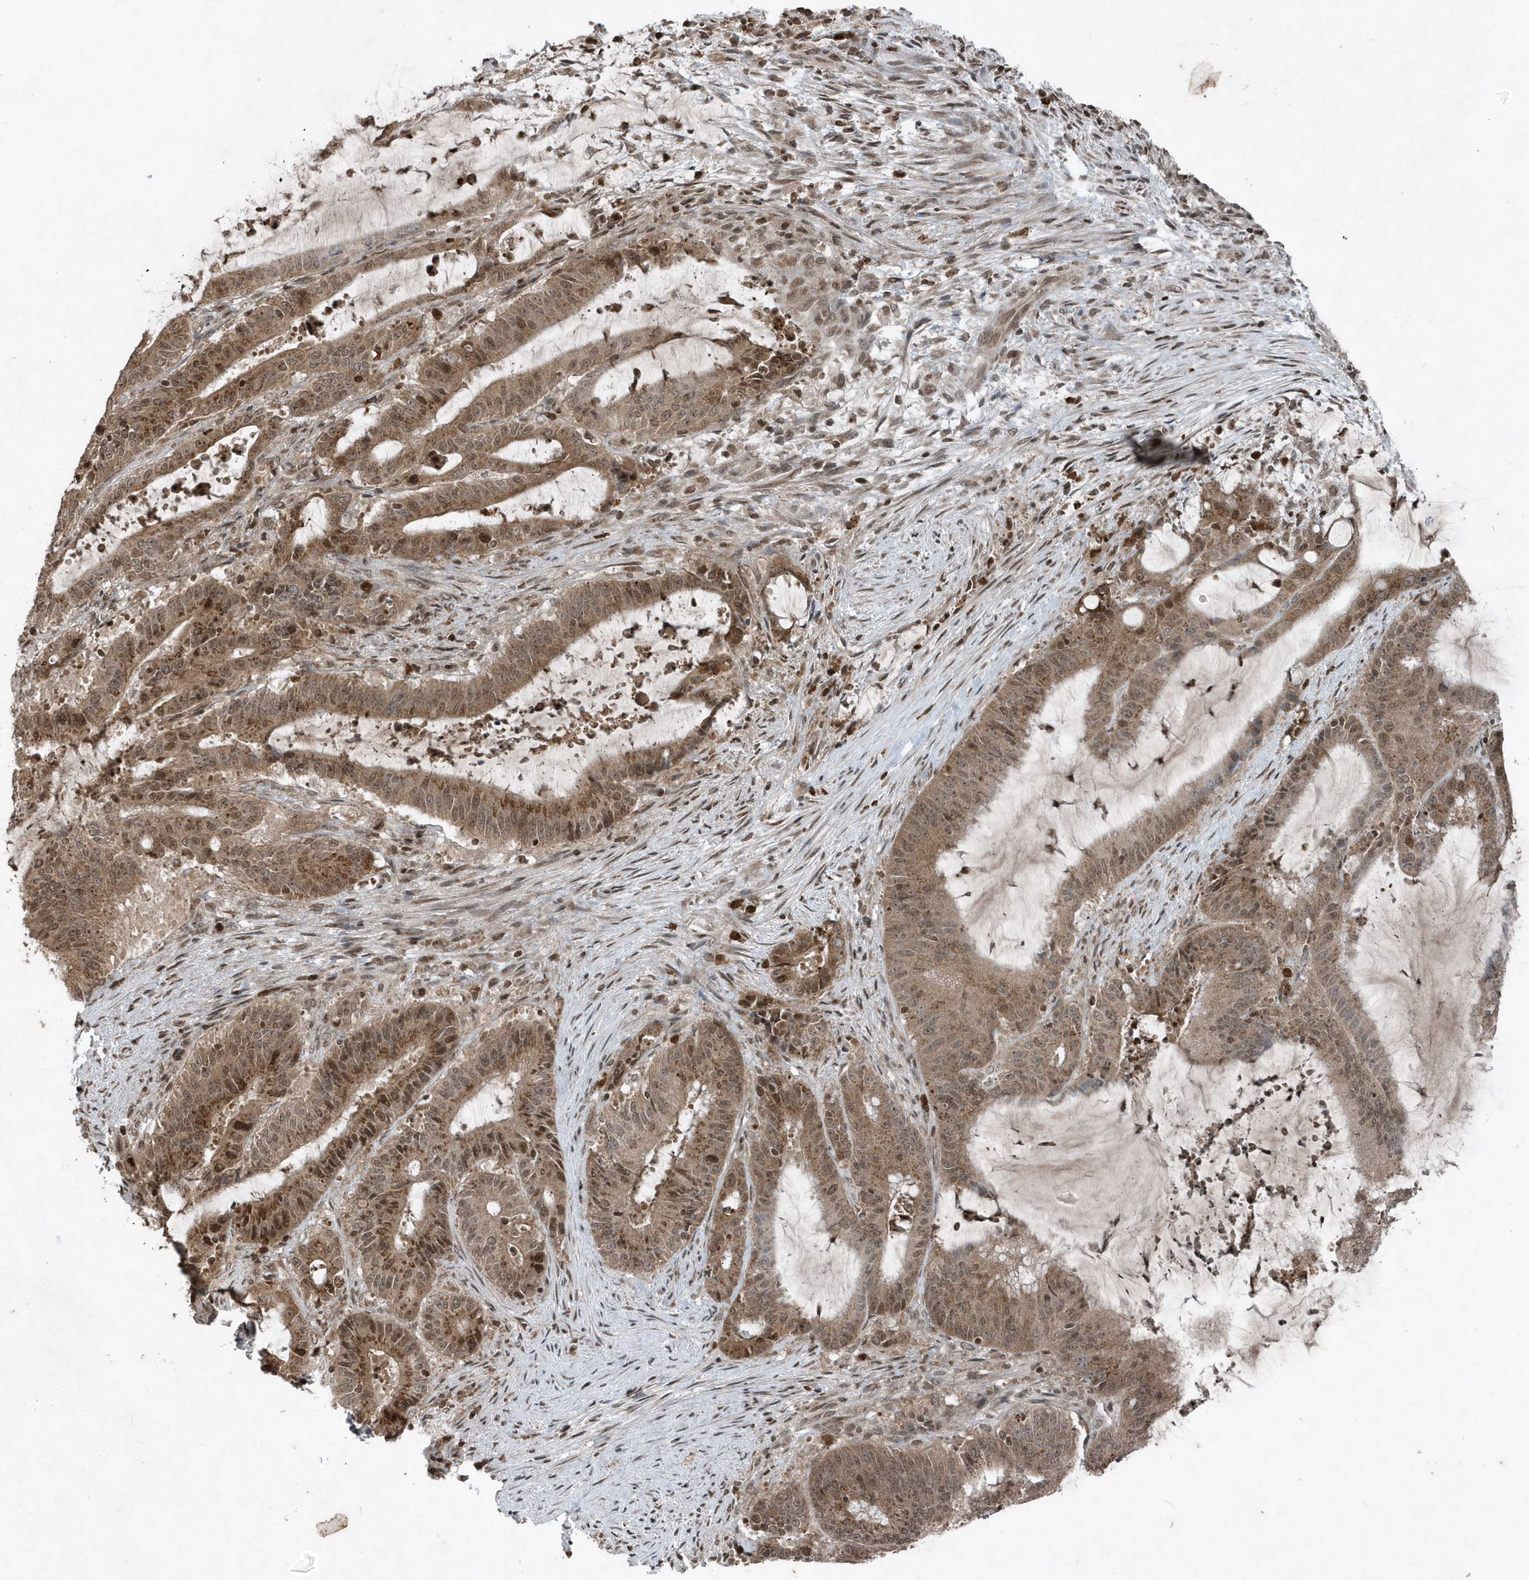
{"staining": {"intensity": "moderate", "quantity": ">75%", "location": "cytoplasmic/membranous,nuclear"}, "tissue": "liver cancer", "cell_type": "Tumor cells", "image_type": "cancer", "snomed": [{"axis": "morphology", "description": "Normal tissue, NOS"}, {"axis": "morphology", "description": "Cholangiocarcinoma"}, {"axis": "topography", "description": "Liver"}, {"axis": "topography", "description": "Peripheral nerve tissue"}], "caption": "Liver cancer (cholangiocarcinoma) stained with a brown dye demonstrates moderate cytoplasmic/membranous and nuclear positive expression in about >75% of tumor cells.", "gene": "EIF2B1", "patient": {"sex": "female", "age": 73}}